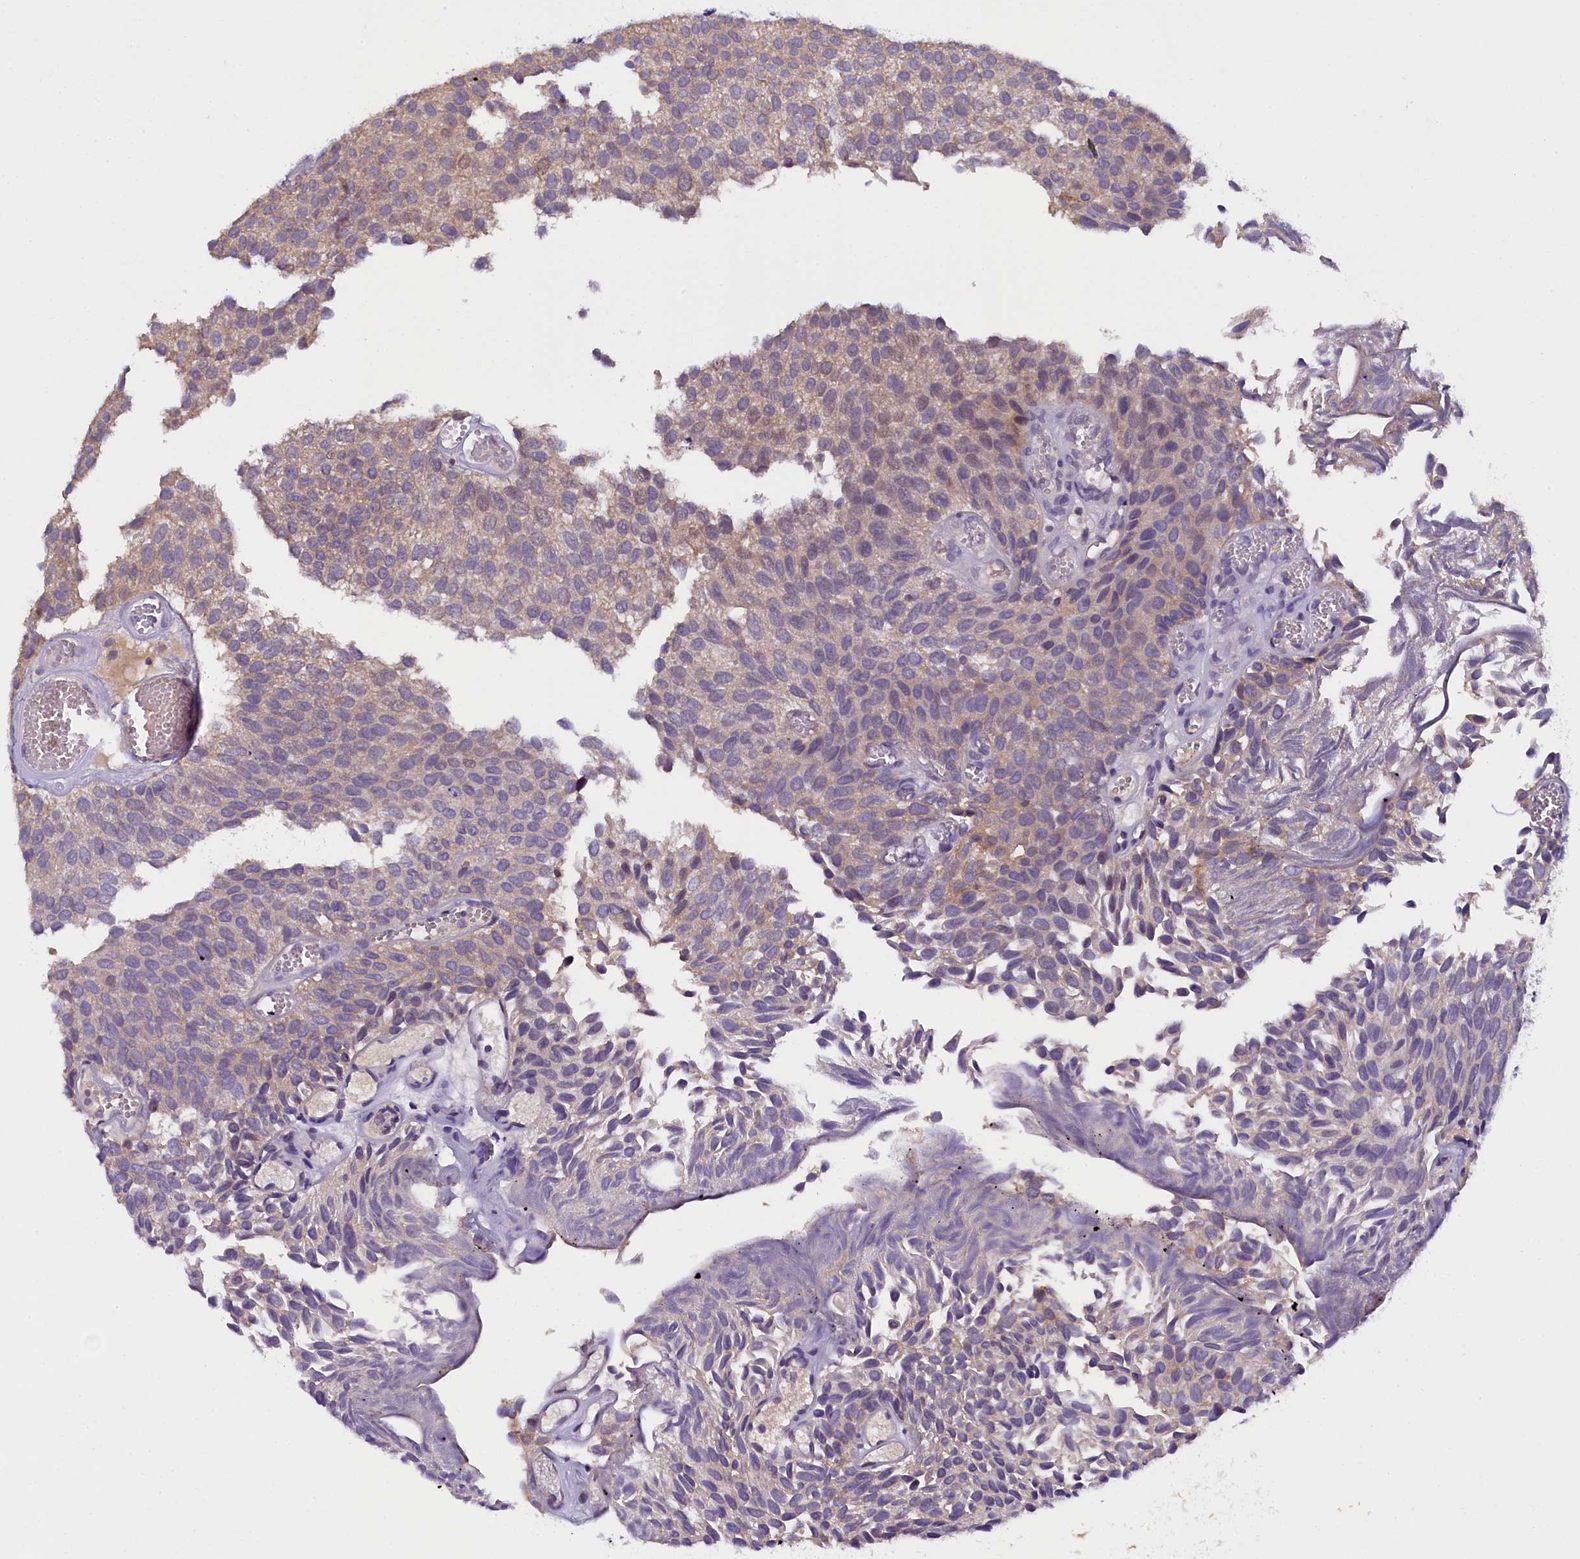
{"staining": {"intensity": "moderate", "quantity": "<25%", "location": "cytoplasmic/membranous,nuclear"}, "tissue": "urothelial cancer", "cell_type": "Tumor cells", "image_type": "cancer", "snomed": [{"axis": "morphology", "description": "Urothelial carcinoma, Low grade"}, {"axis": "topography", "description": "Urinary bladder"}], "caption": "Brown immunohistochemical staining in urothelial carcinoma (low-grade) reveals moderate cytoplasmic/membranous and nuclear positivity in about <25% of tumor cells.", "gene": "ENKD1", "patient": {"sex": "male", "age": 89}}